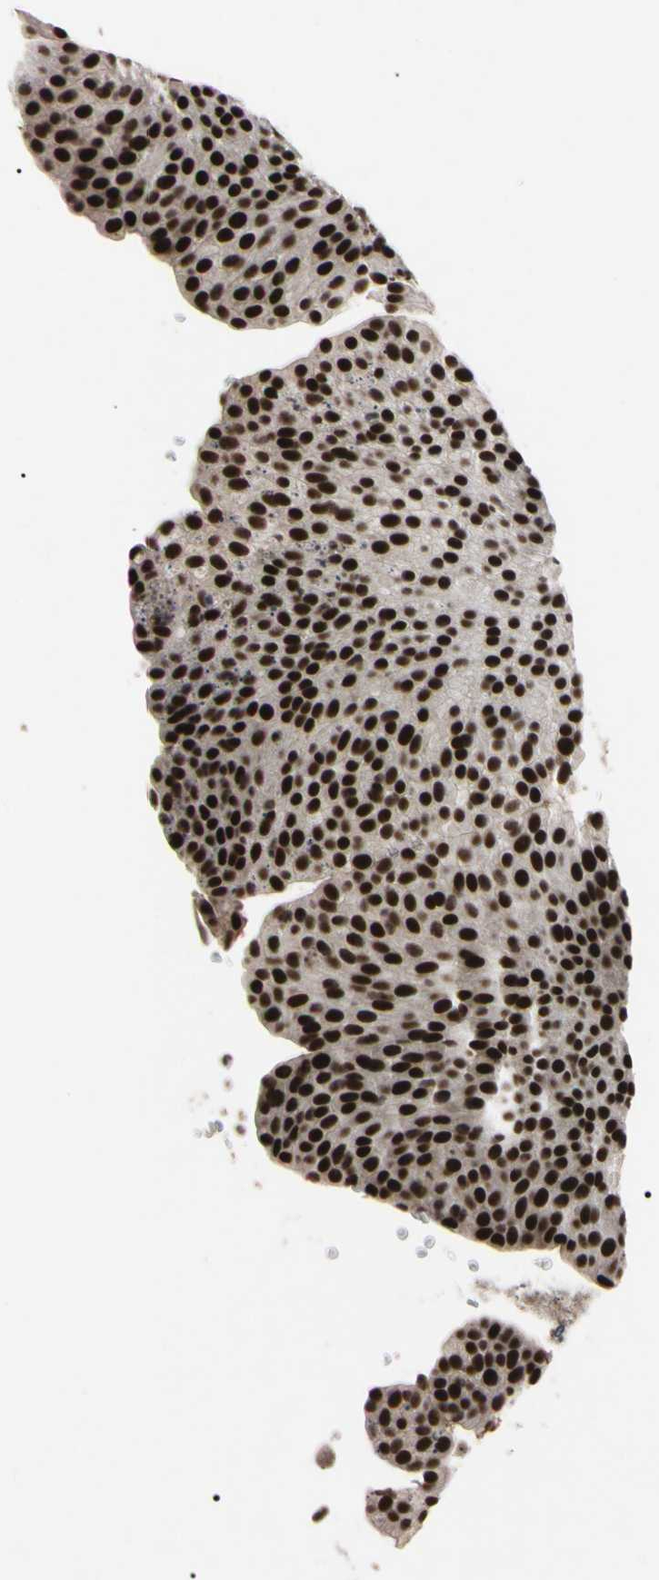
{"staining": {"intensity": "strong", "quantity": ">75%", "location": "cytoplasmic/membranous,nuclear"}, "tissue": "urothelial cancer", "cell_type": "Tumor cells", "image_type": "cancer", "snomed": [{"axis": "morphology", "description": "Urothelial carcinoma, Low grade"}, {"axis": "topography", "description": "Smooth muscle"}, {"axis": "topography", "description": "Urinary bladder"}], "caption": "The histopathology image exhibits a brown stain indicating the presence of a protein in the cytoplasmic/membranous and nuclear of tumor cells in urothelial cancer.", "gene": "YY1", "patient": {"sex": "male", "age": 60}}